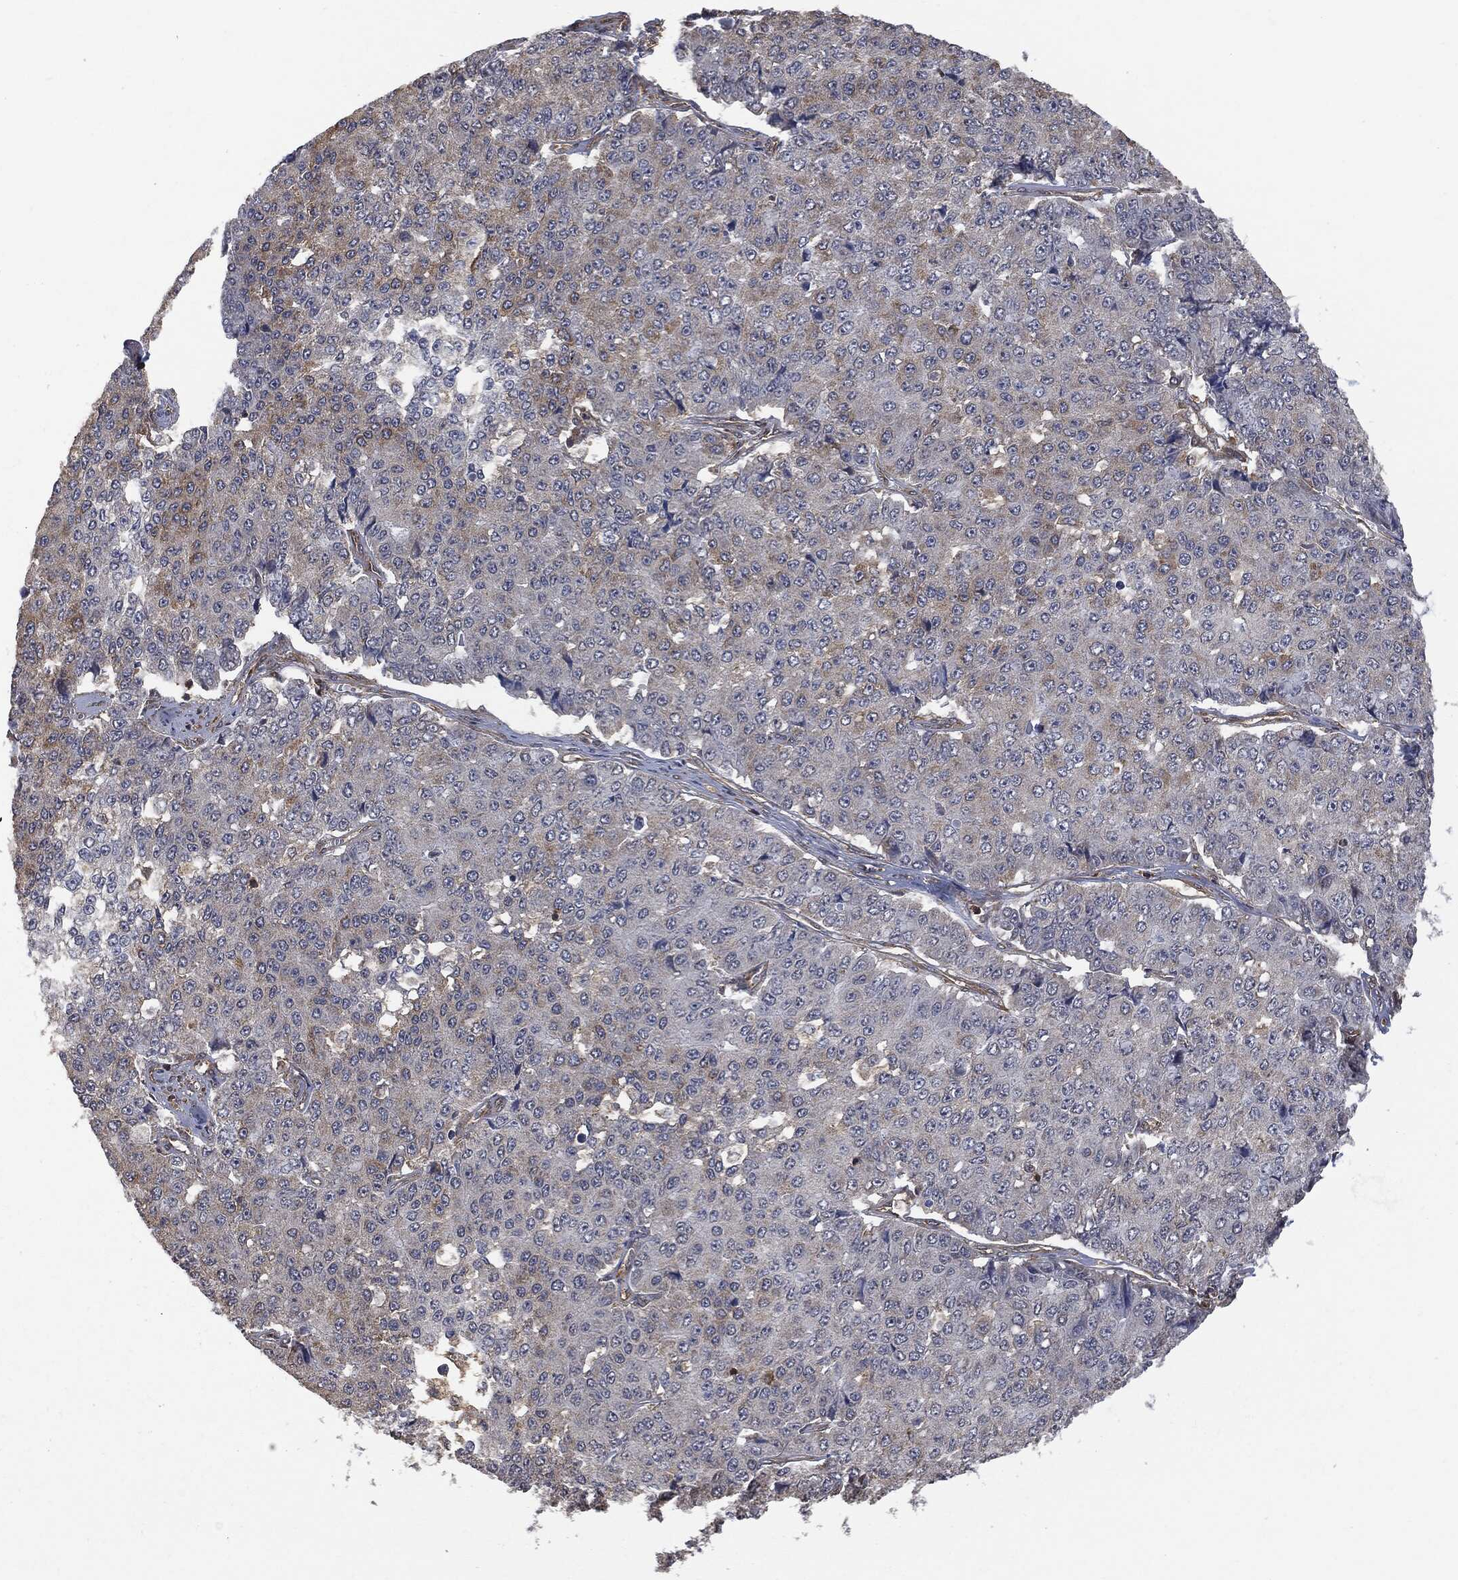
{"staining": {"intensity": "weak", "quantity": "<25%", "location": "cytoplasmic/membranous"}, "tissue": "pancreatic cancer", "cell_type": "Tumor cells", "image_type": "cancer", "snomed": [{"axis": "morphology", "description": "Normal tissue, NOS"}, {"axis": "morphology", "description": "Inflammation, NOS"}, {"axis": "morphology", "description": "Adenocarcinoma, NOS"}, {"axis": "topography", "description": "Pancreas"}], "caption": "Tumor cells are negative for brown protein staining in pancreatic adenocarcinoma. Brightfield microscopy of immunohistochemistry (IHC) stained with DAB (brown) and hematoxylin (blue), captured at high magnification.", "gene": "PSMB10", "patient": {"sex": "male", "age": 57}}